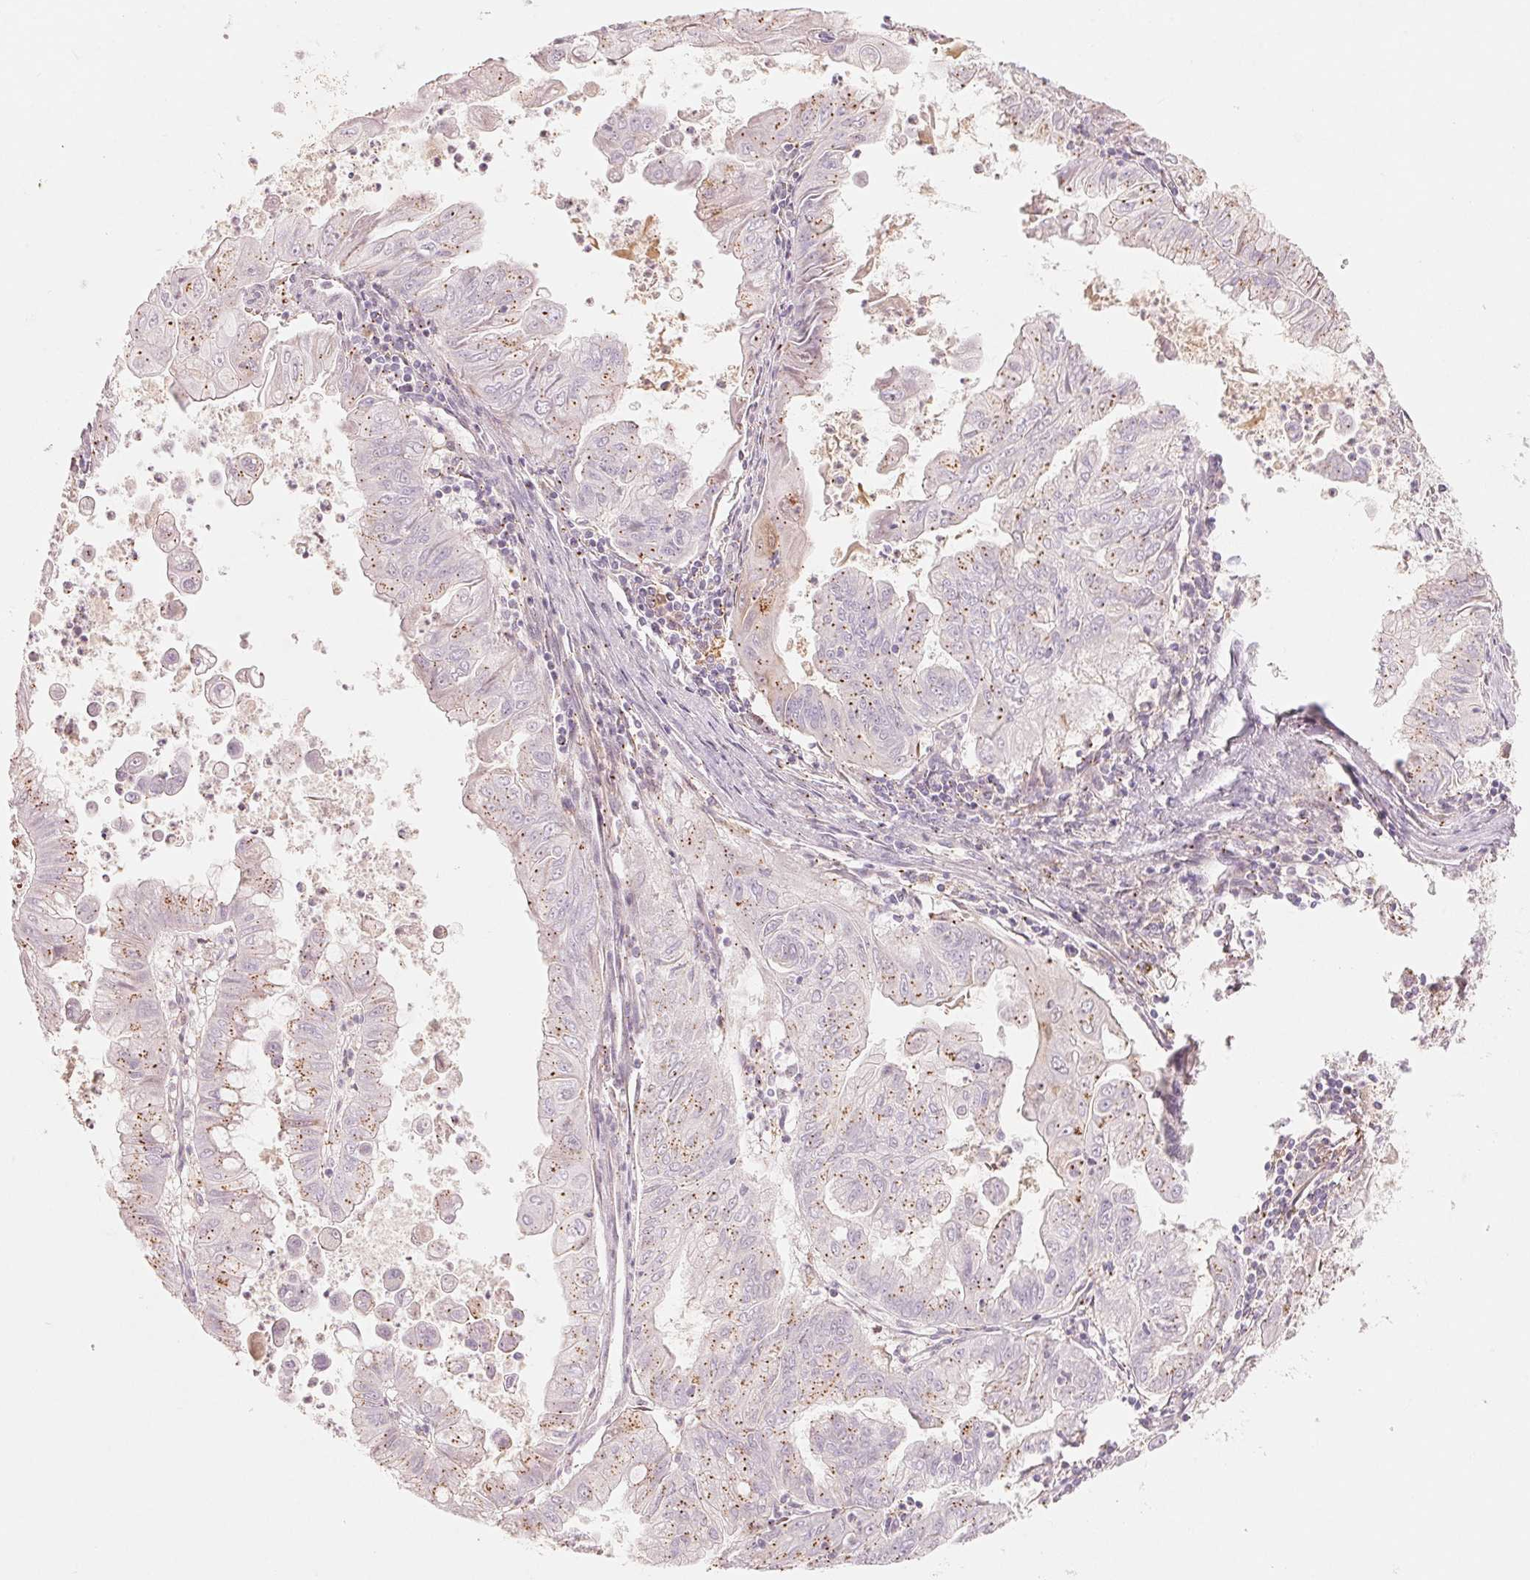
{"staining": {"intensity": "weak", "quantity": "25%-75%", "location": "cytoplasmic/membranous"}, "tissue": "stomach cancer", "cell_type": "Tumor cells", "image_type": "cancer", "snomed": [{"axis": "morphology", "description": "Adenocarcinoma, NOS"}, {"axis": "topography", "description": "Stomach, upper"}], "caption": "High-magnification brightfield microscopy of adenocarcinoma (stomach) stained with DAB (3,3'-diaminobenzidine) (brown) and counterstained with hematoxylin (blue). tumor cells exhibit weak cytoplasmic/membranous expression is identified in approximately25%-75% of cells.", "gene": "SLC17A4", "patient": {"sex": "male", "age": 80}}